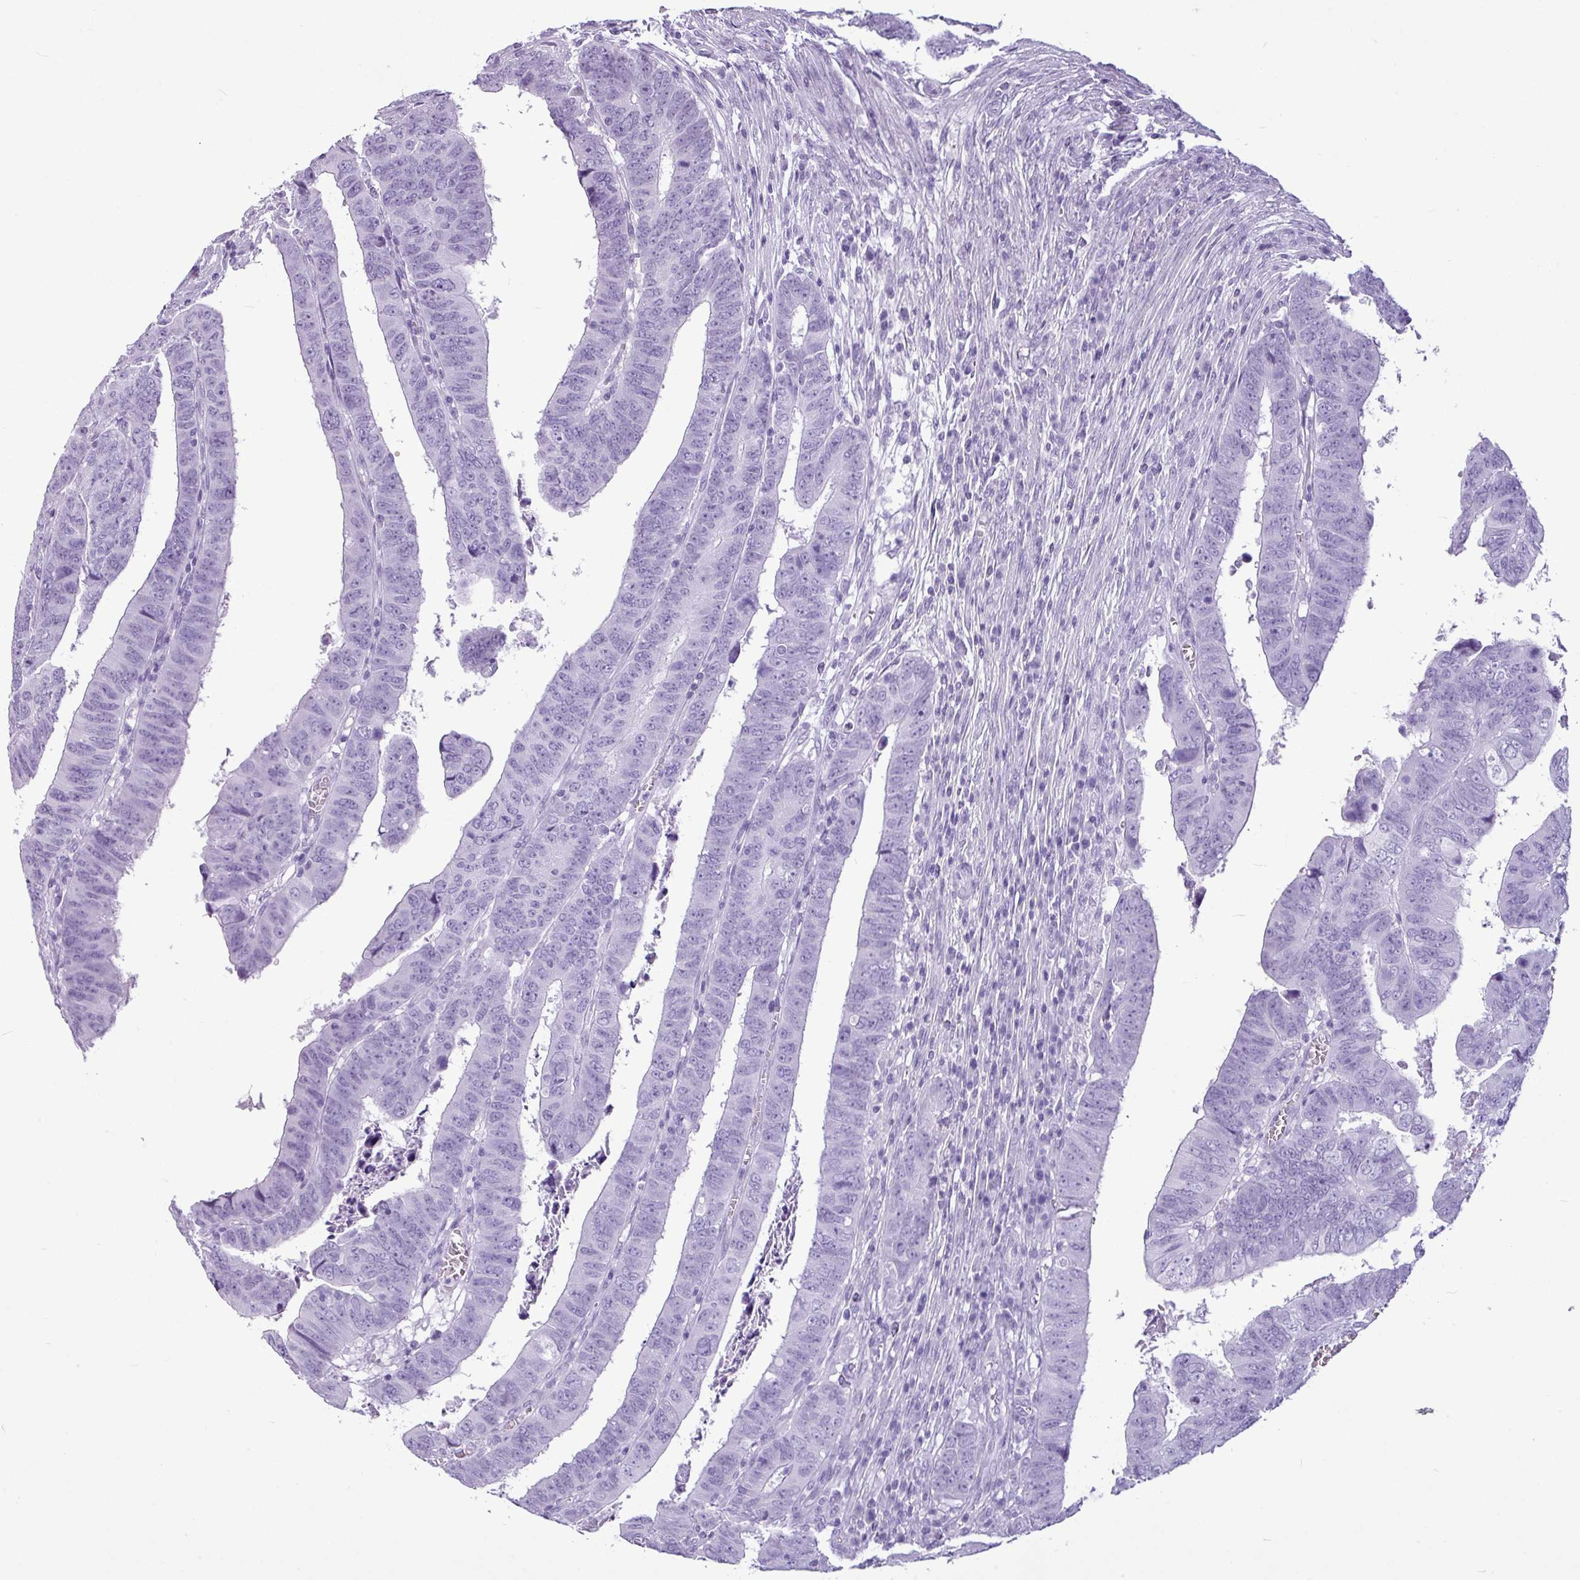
{"staining": {"intensity": "negative", "quantity": "none", "location": "none"}, "tissue": "colorectal cancer", "cell_type": "Tumor cells", "image_type": "cancer", "snomed": [{"axis": "morphology", "description": "Normal tissue, NOS"}, {"axis": "morphology", "description": "Adenocarcinoma, NOS"}, {"axis": "topography", "description": "Rectum"}], "caption": "High power microscopy micrograph of an immunohistochemistry (IHC) image of adenocarcinoma (colorectal), revealing no significant expression in tumor cells.", "gene": "AMY1B", "patient": {"sex": "female", "age": 65}}